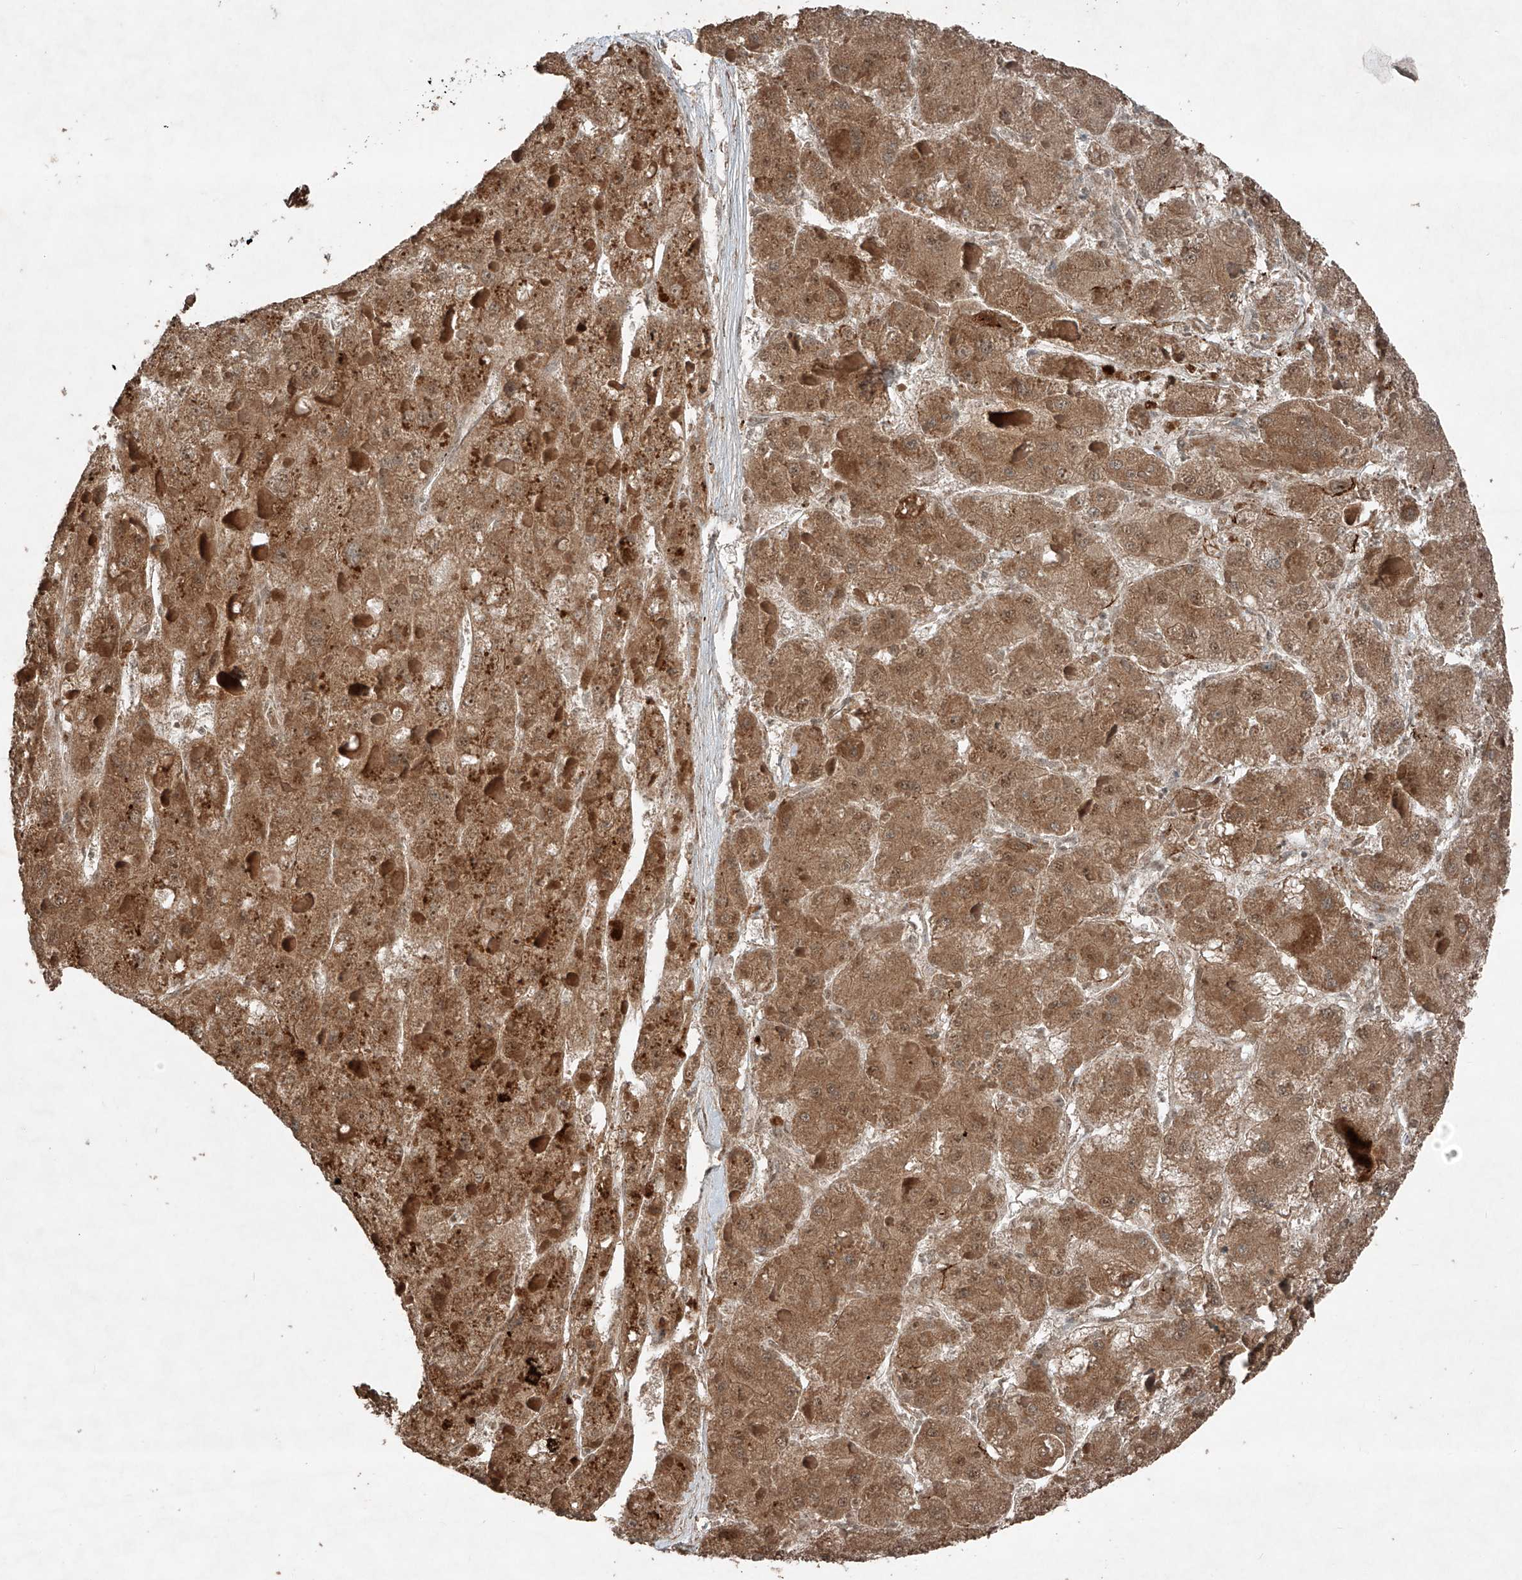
{"staining": {"intensity": "strong", "quantity": ">75%", "location": "cytoplasmic/membranous"}, "tissue": "liver cancer", "cell_type": "Tumor cells", "image_type": "cancer", "snomed": [{"axis": "morphology", "description": "Carcinoma, Hepatocellular, NOS"}, {"axis": "topography", "description": "Liver"}], "caption": "Human liver cancer (hepatocellular carcinoma) stained with a brown dye exhibits strong cytoplasmic/membranous positive expression in about >75% of tumor cells.", "gene": "ZNF620", "patient": {"sex": "female", "age": 73}}